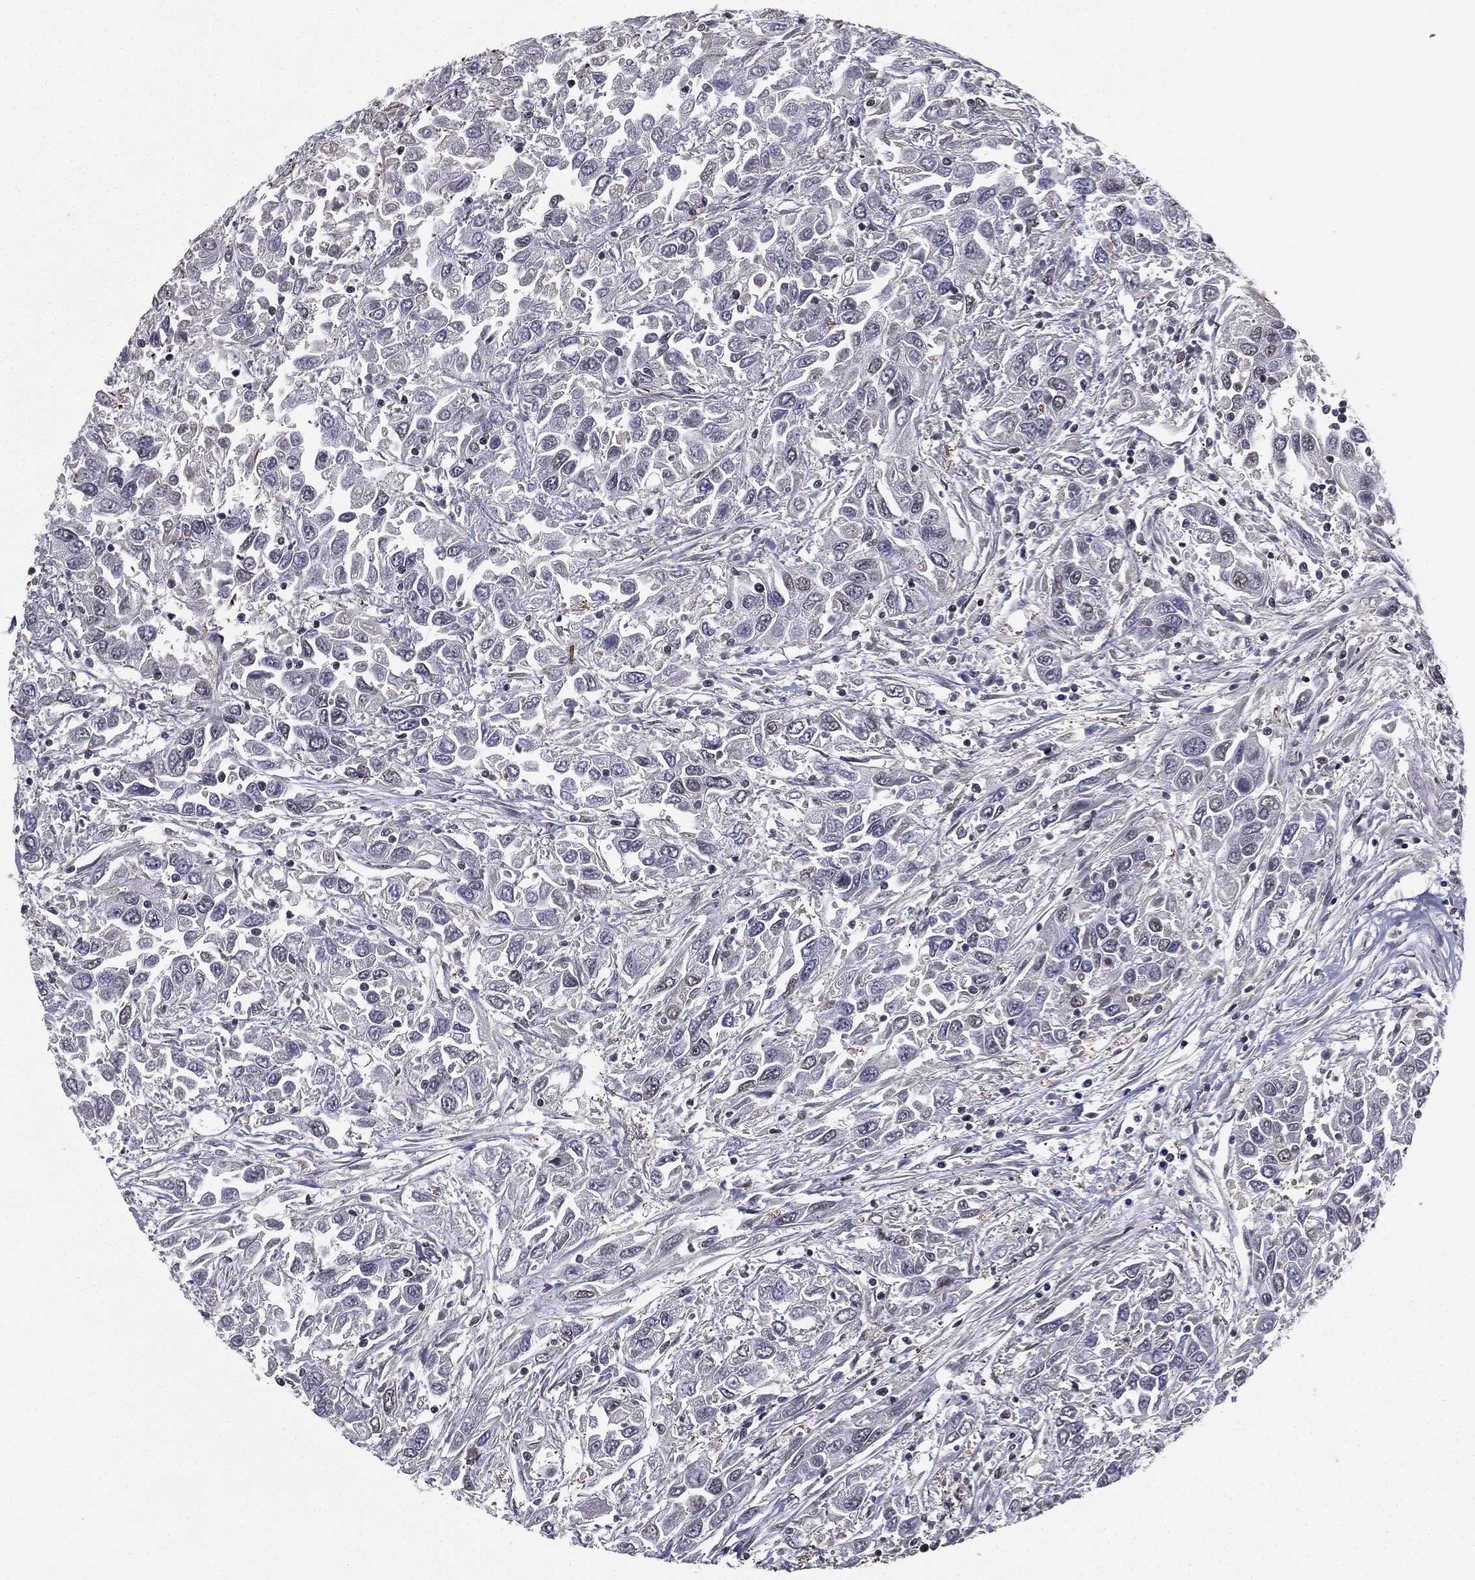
{"staining": {"intensity": "negative", "quantity": "none", "location": "none"}, "tissue": "urothelial cancer", "cell_type": "Tumor cells", "image_type": "cancer", "snomed": [{"axis": "morphology", "description": "Urothelial carcinoma, High grade"}, {"axis": "topography", "description": "Urinary bladder"}], "caption": "Immunohistochemistry image of neoplastic tissue: human urothelial cancer stained with DAB exhibits no significant protein staining in tumor cells. The staining is performed using DAB brown chromogen with nuclei counter-stained in using hematoxylin.", "gene": "RARB", "patient": {"sex": "male", "age": 76}}